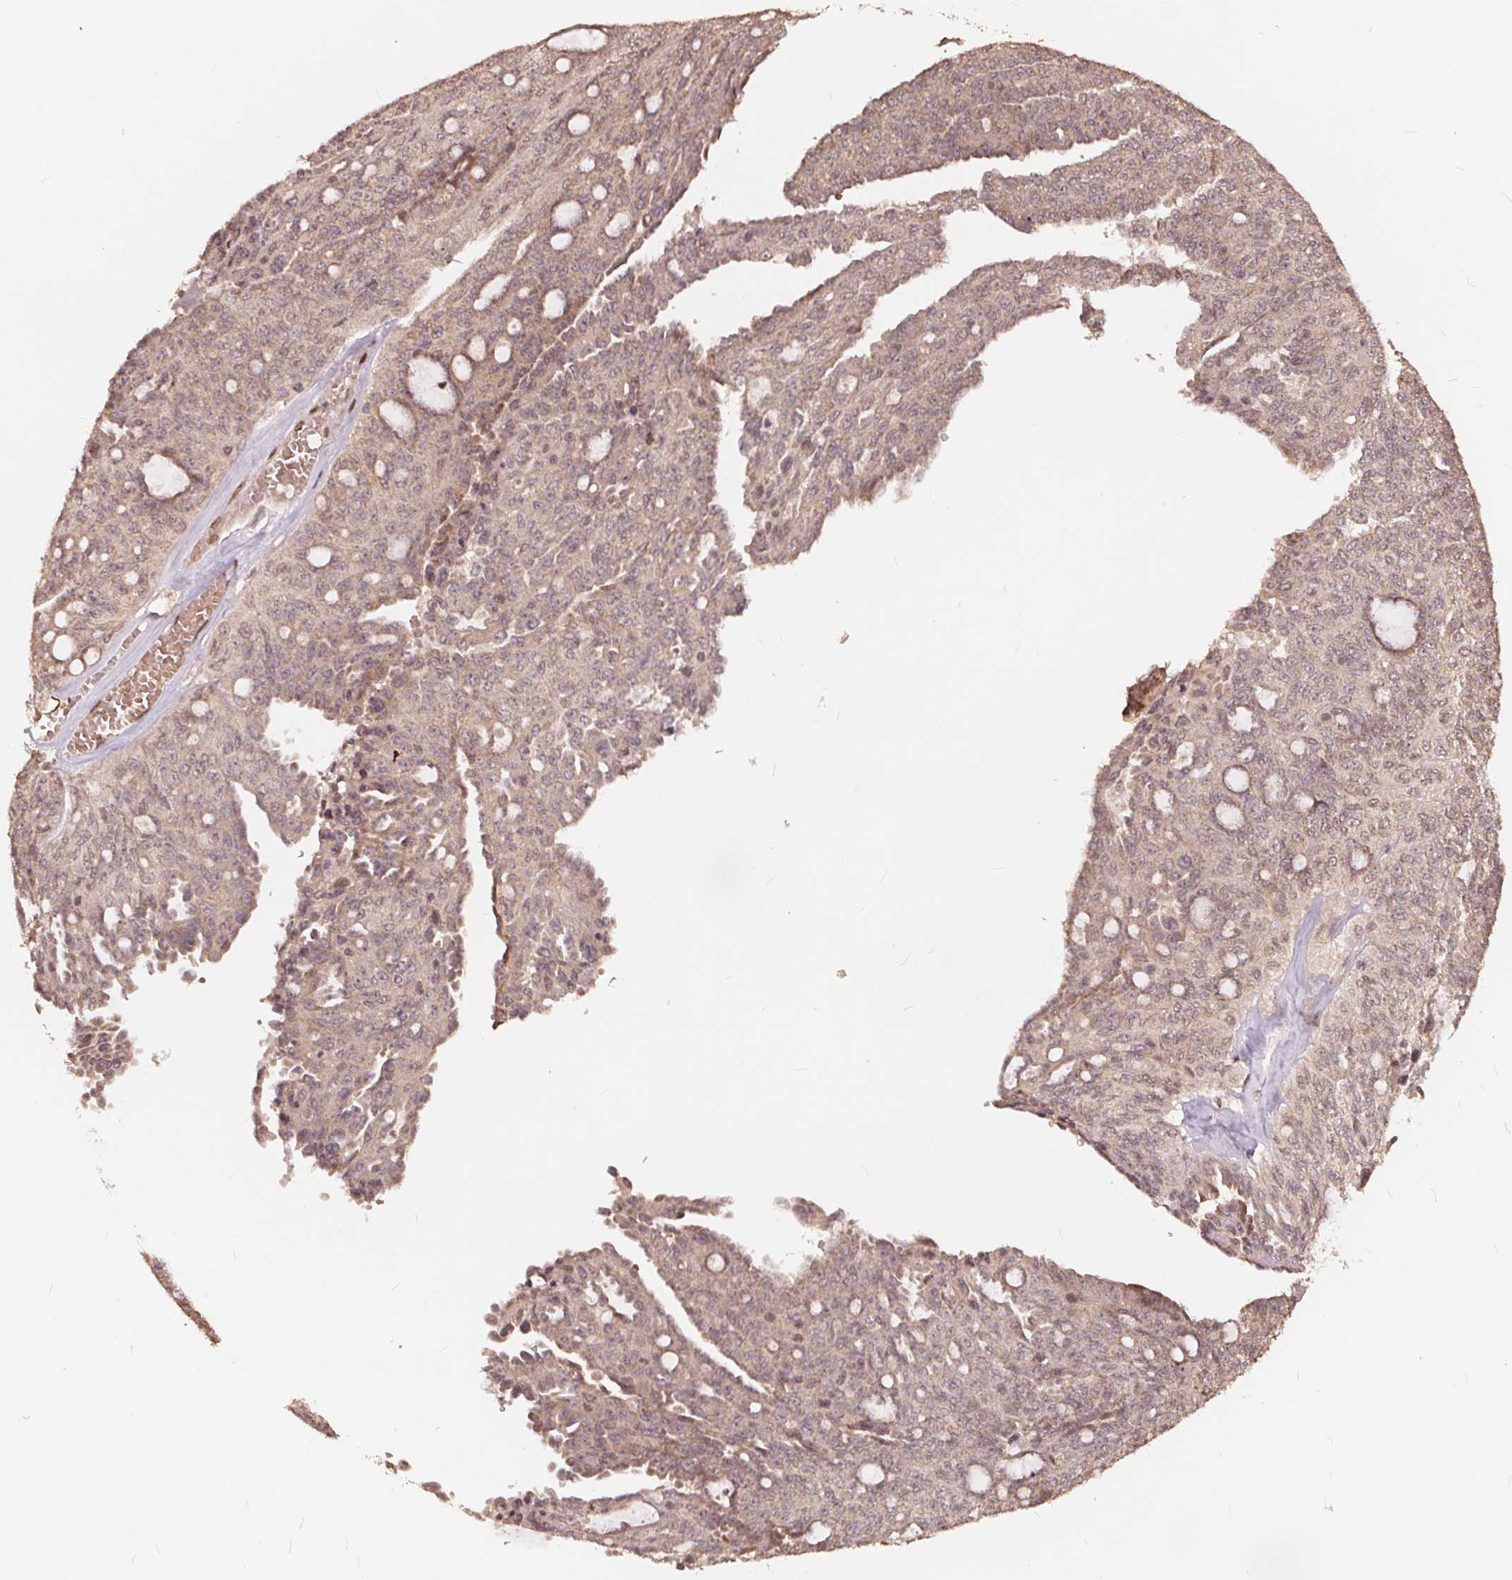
{"staining": {"intensity": "weak", "quantity": ">75%", "location": "cytoplasmic/membranous,nuclear"}, "tissue": "ovarian cancer", "cell_type": "Tumor cells", "image_type": "cancer", "snomed": [{"axis": "morphology", "description": "Cystadenocarcinoma, serous, NOS"}, {"axis": "topography", "description": "Ovary"}], "caption": "This histopathology image exhibits ovarian cancer stained with immunohistochemistry (IHC) to label a protein in brown. The cytoplasmic/membranous and nuclear of tumor cells show weak positivity for the protein. Nuclei are counter-stained blue.", "gene": "HIF1AN", "patient": {"sex": "female", "age": 71}}